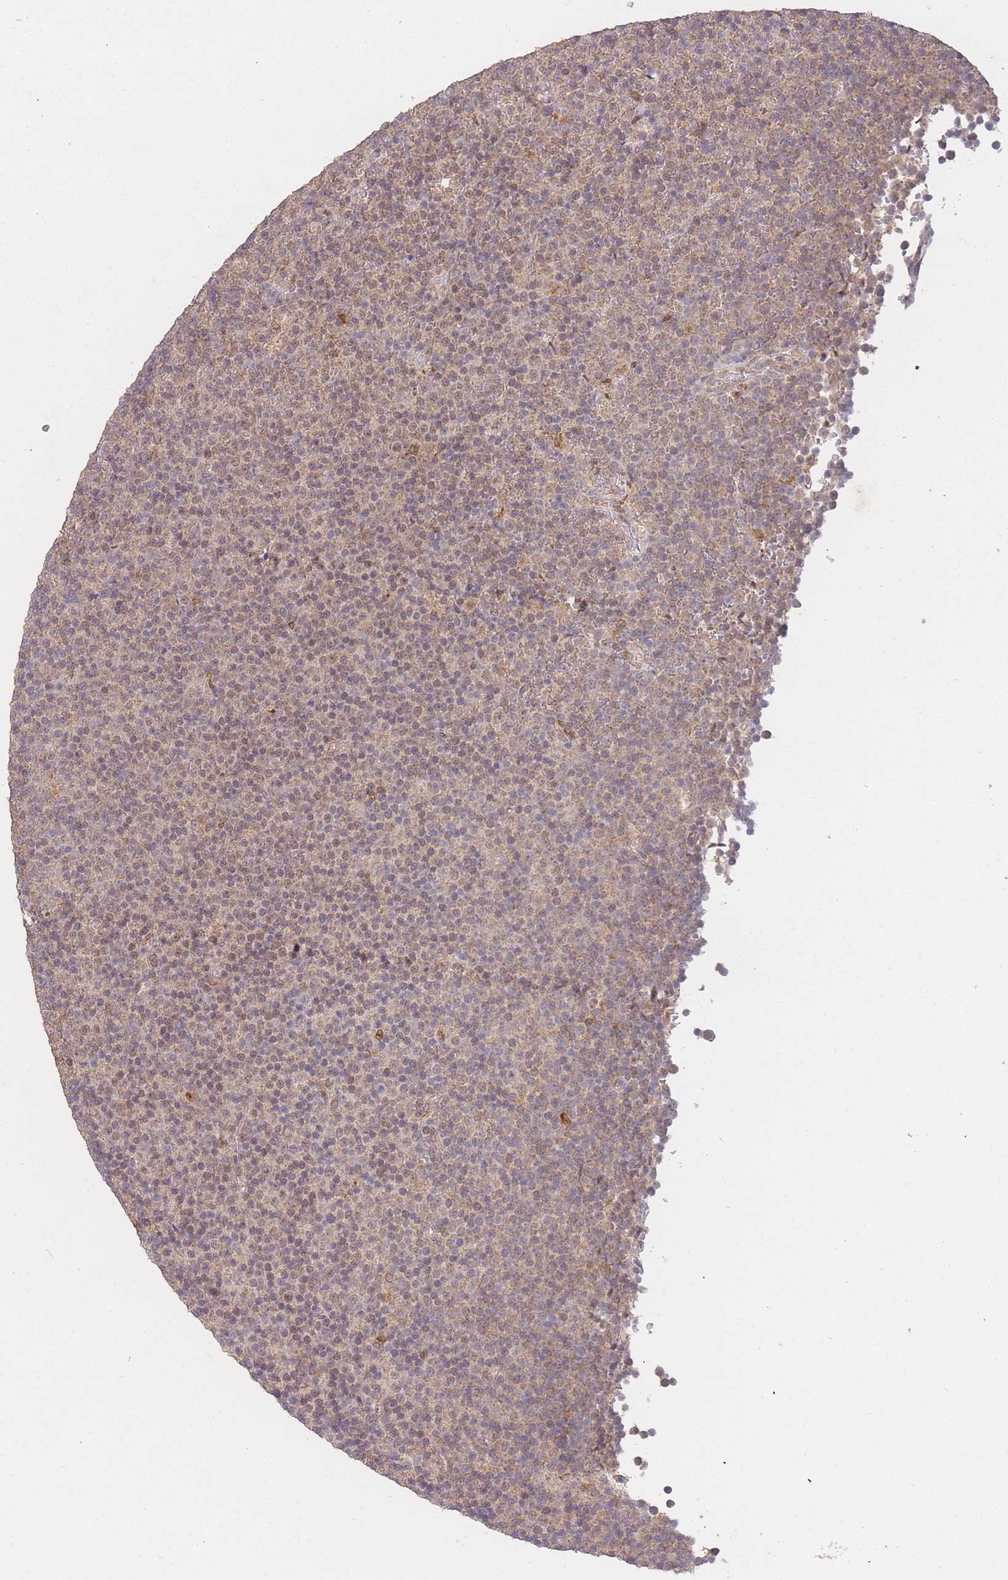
{"staining": {"intensity": "weak", "quantity": ">75%", "location": "nuclear"}, "tissue": "lymphoma", "cell_type": "Tumor cells", "image_type": "cancer", "snomed": [{"axis": "morphology", "description": "Malignant lymphoma, non-Hodgkin's type, Low grade"}, {"axis": "topography", "description": "Lymph node"}], "caption": "This micrograph reveals immunohistochemistry (IHC) staining of low-grade malignant lymphoma, non-Hodgkin's type, with low weak nuclear expression in approximately >75% of tumor cells.", "gene": "RNF144B", "patient": {"sex": "female", "age": 67}}